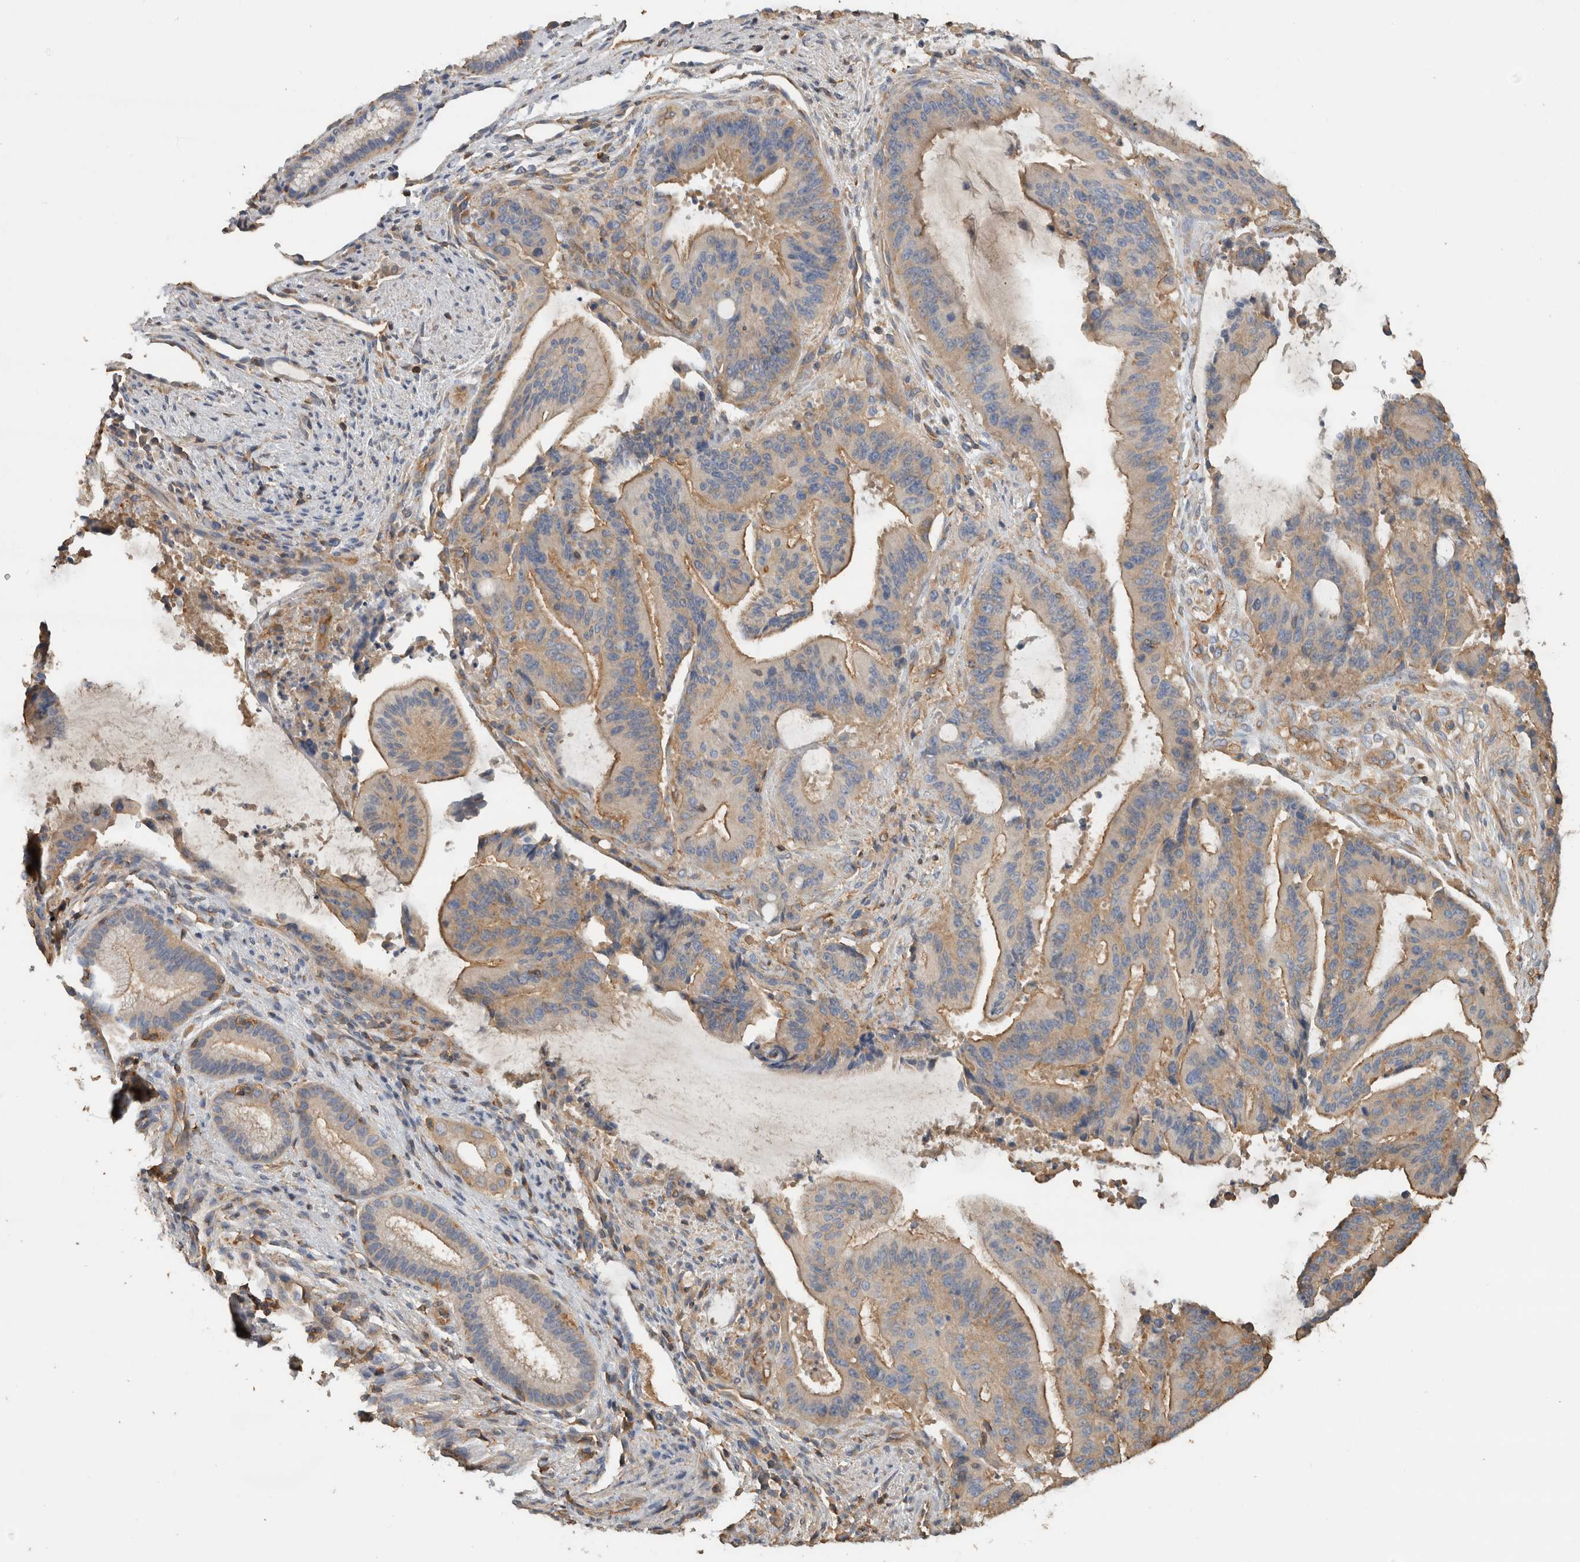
{"staining": {"intensity": "moderate", "quantity": ">75%", "location": "cytoplasmic/membranous"}, "tissue": "liver cancer", "cell_type": "Tumor cells", "image_type": "cancer", "snomed": [{"axis": "morphology", "description": "Normal tissue, NOS"}, {"axis": "morphology", "description": "Cholangiocarcinoma"}, {"axis": "topography", "description": "Liver"}, {"axis": "topography", "description": "Peripheral nerve tissue"}], "caption": "Tumor cells show medium levels of moderate cytoplasmic/membranous staining in about >75% of cells in cholangiocarcinoma (liver).", "gene": "EIF4G3", "patient": {"sex": "female", "age": 73}}